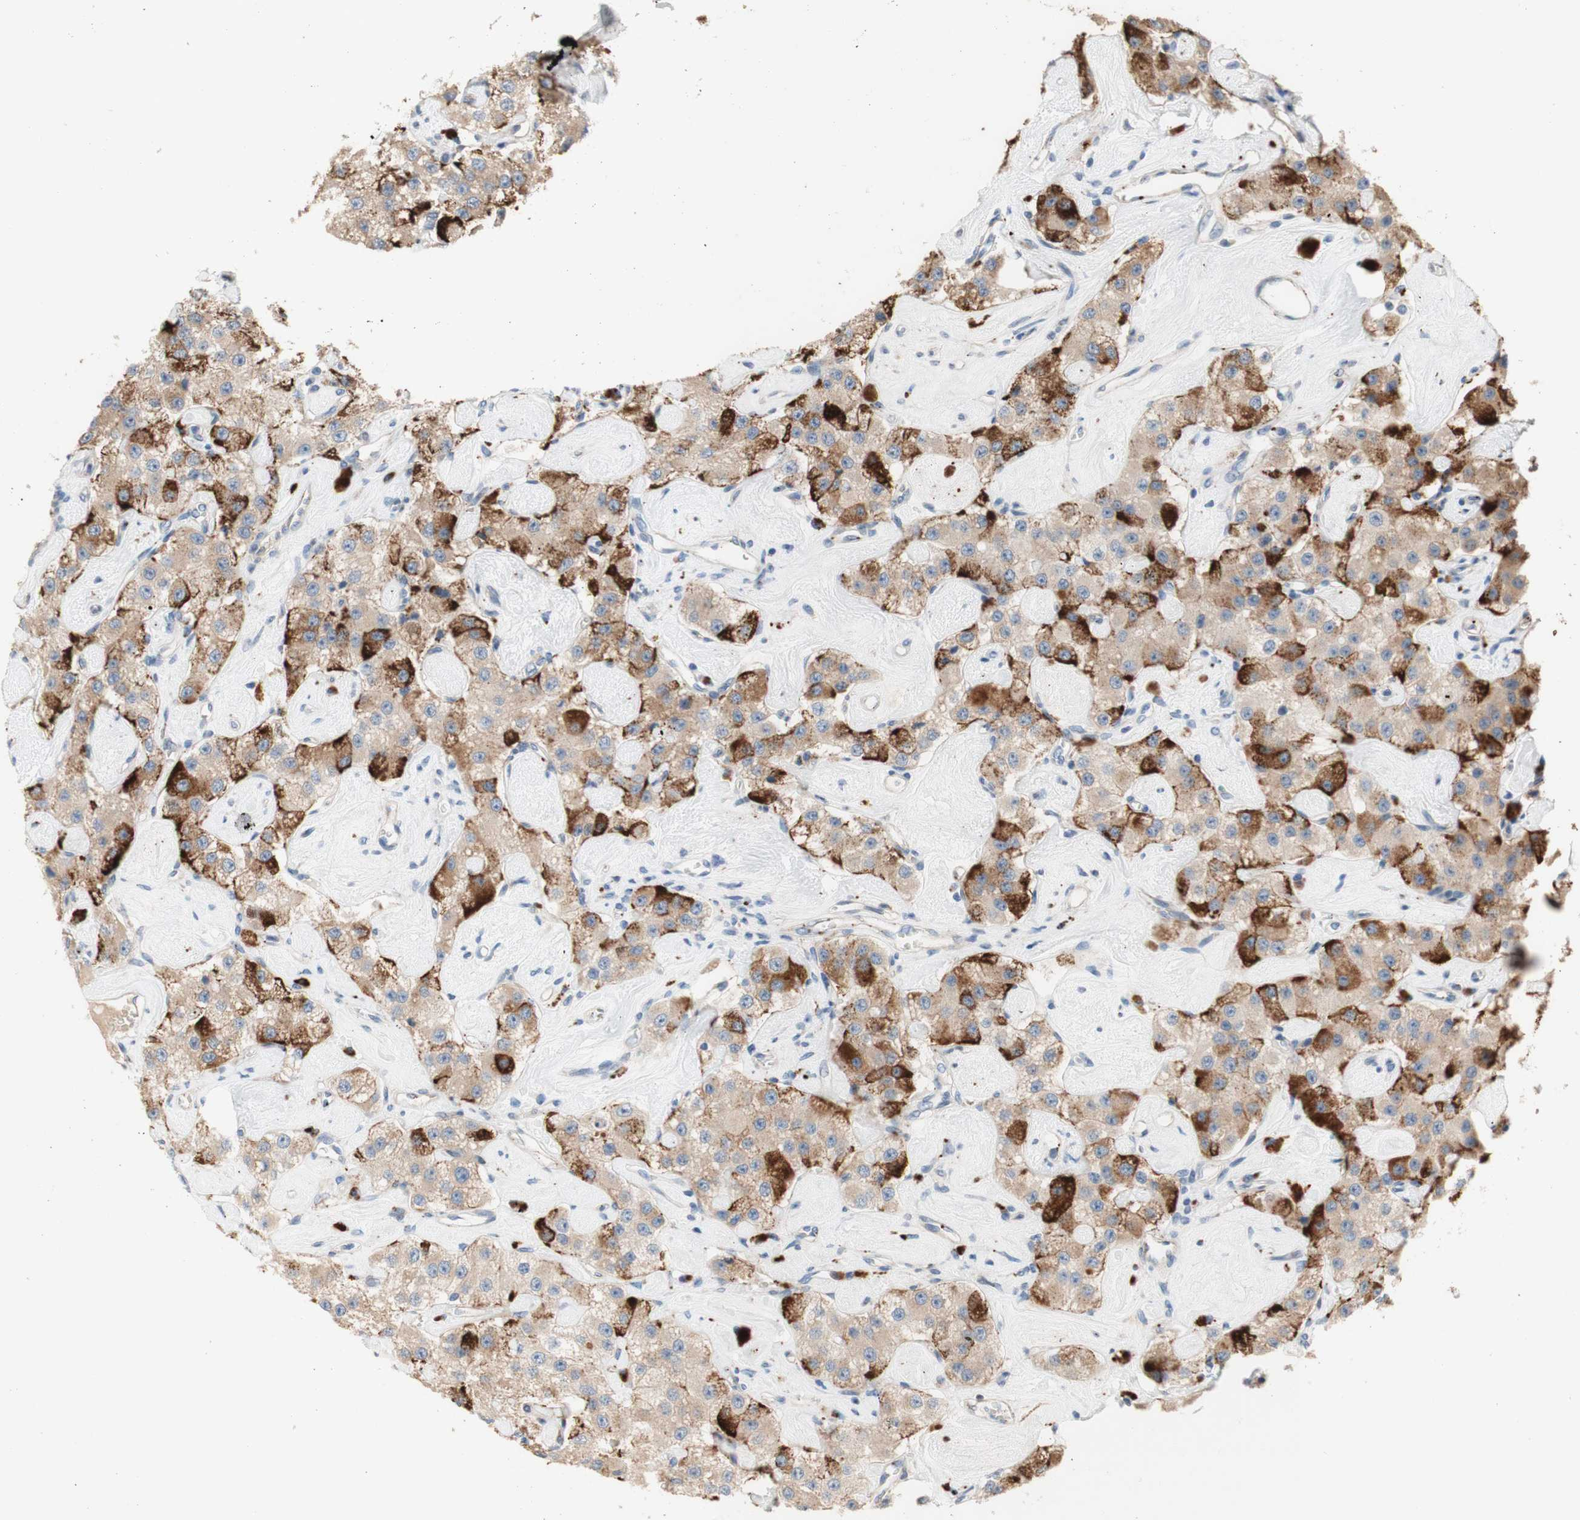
{"staining": {"intensity": "strong", "quantity": "<25%", "location": "cytoplasmic/membranous"}, "tissue": "carcinoid", "cell_type": "Tumor cells", "image_type": "cancer", "snomed": [{"axis": "morphology", "description": "Carcinoid, malignant, NOS"}, {"axis": "topography", "description": "Pancreas"}], "caption": "A brown stain labels strong cytoplasmic/membranous positivity of a protein in carcinoid (malignant) tumor cells.", "gene": "PTPN21", "patient": {"sex": "male", "age": 41}}